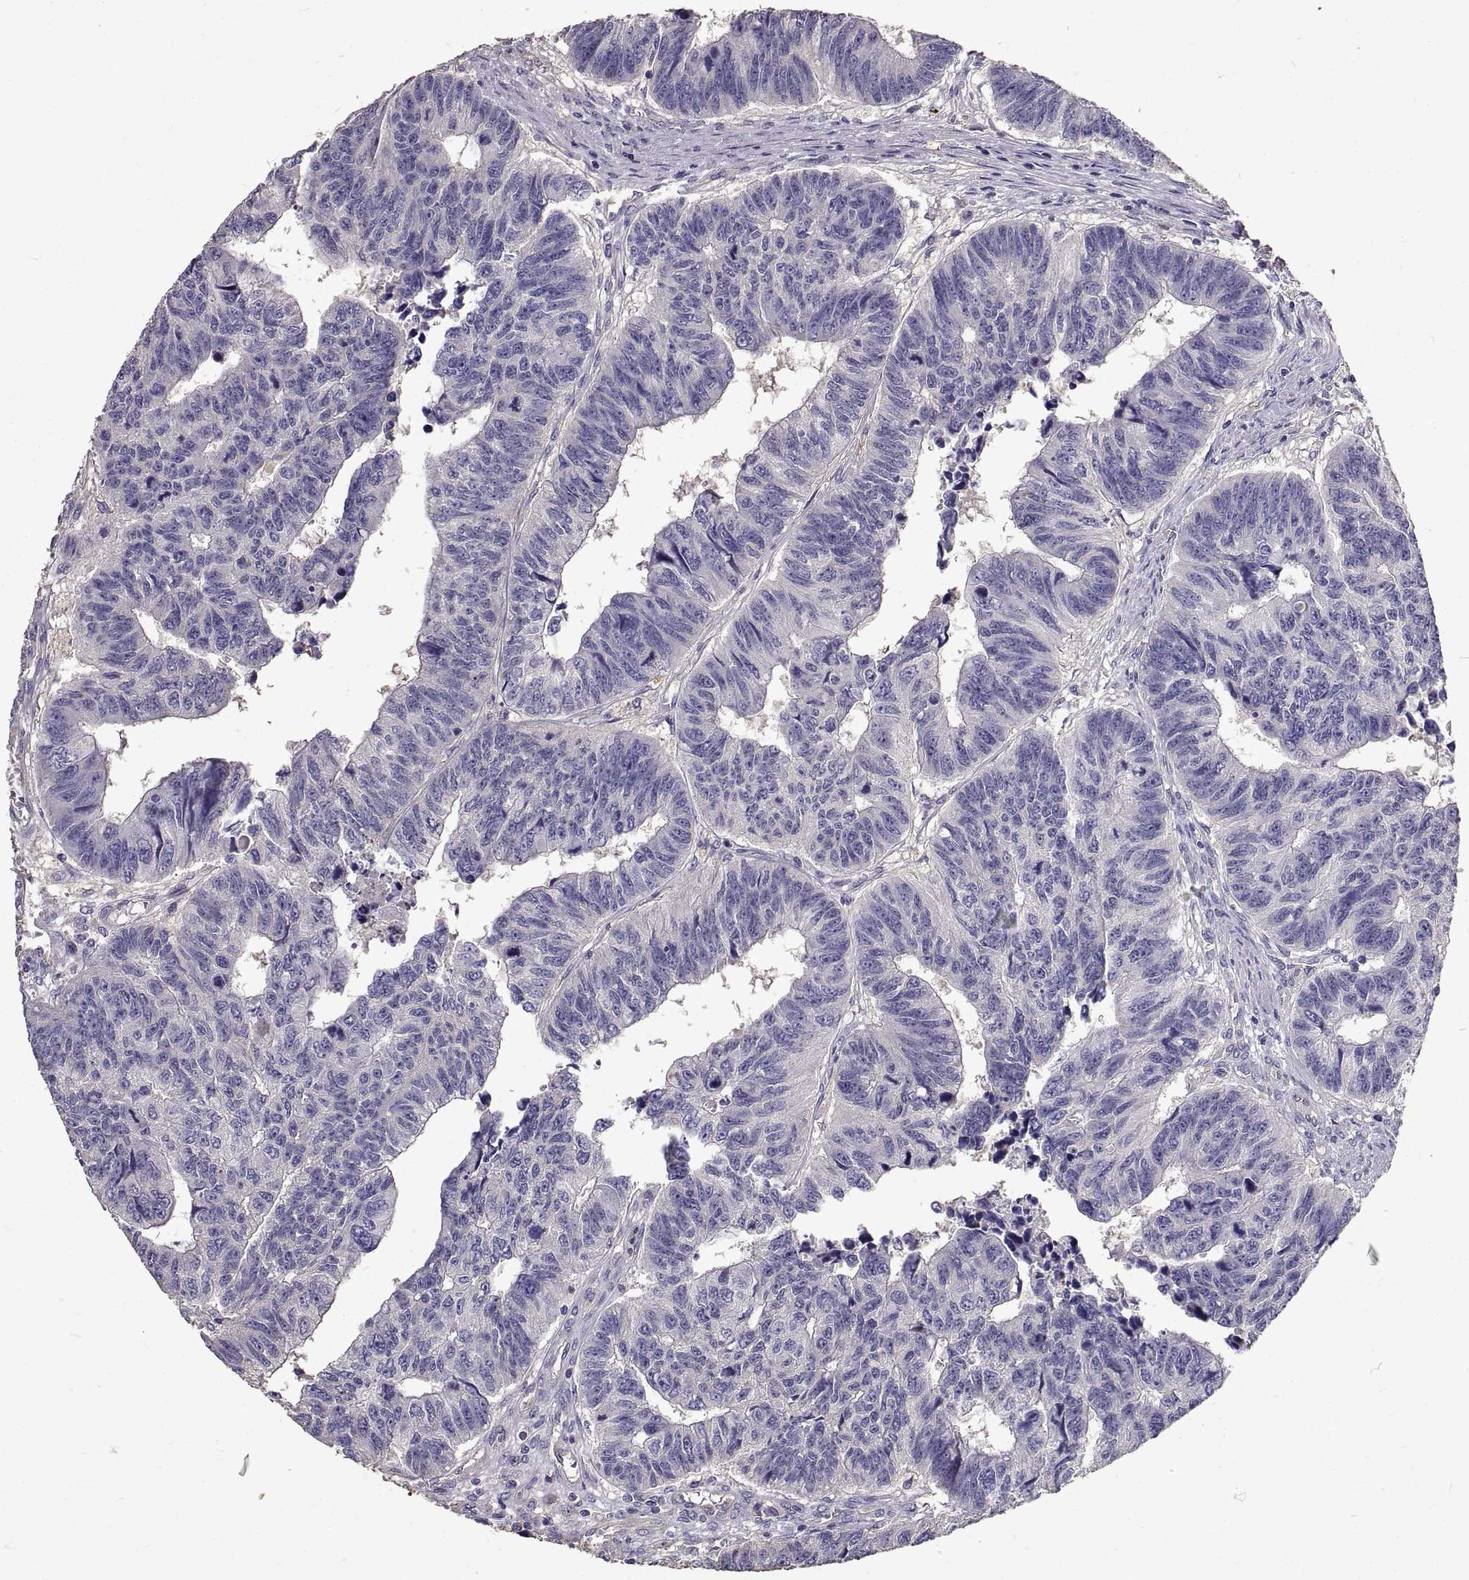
{"staining": {"intensity": "negative", "quantity": "none", "location": "none"}, "tissue": "colorectal cancer", "cell_type": "Tumor cells", "image_type": "cancer", "snomed": [{"axis": "morphology", "description": "Adenocarcinoma, NOS"}, {"axis": "topography", "description": "Rectum"}], "caption": "This is a photomicrograph of IHC staining of colorectal adenocarcinoma, which shows no positivity in tumor cells.", "gene": "PEA15", "patient": {"sex": "female", "age": 85}}